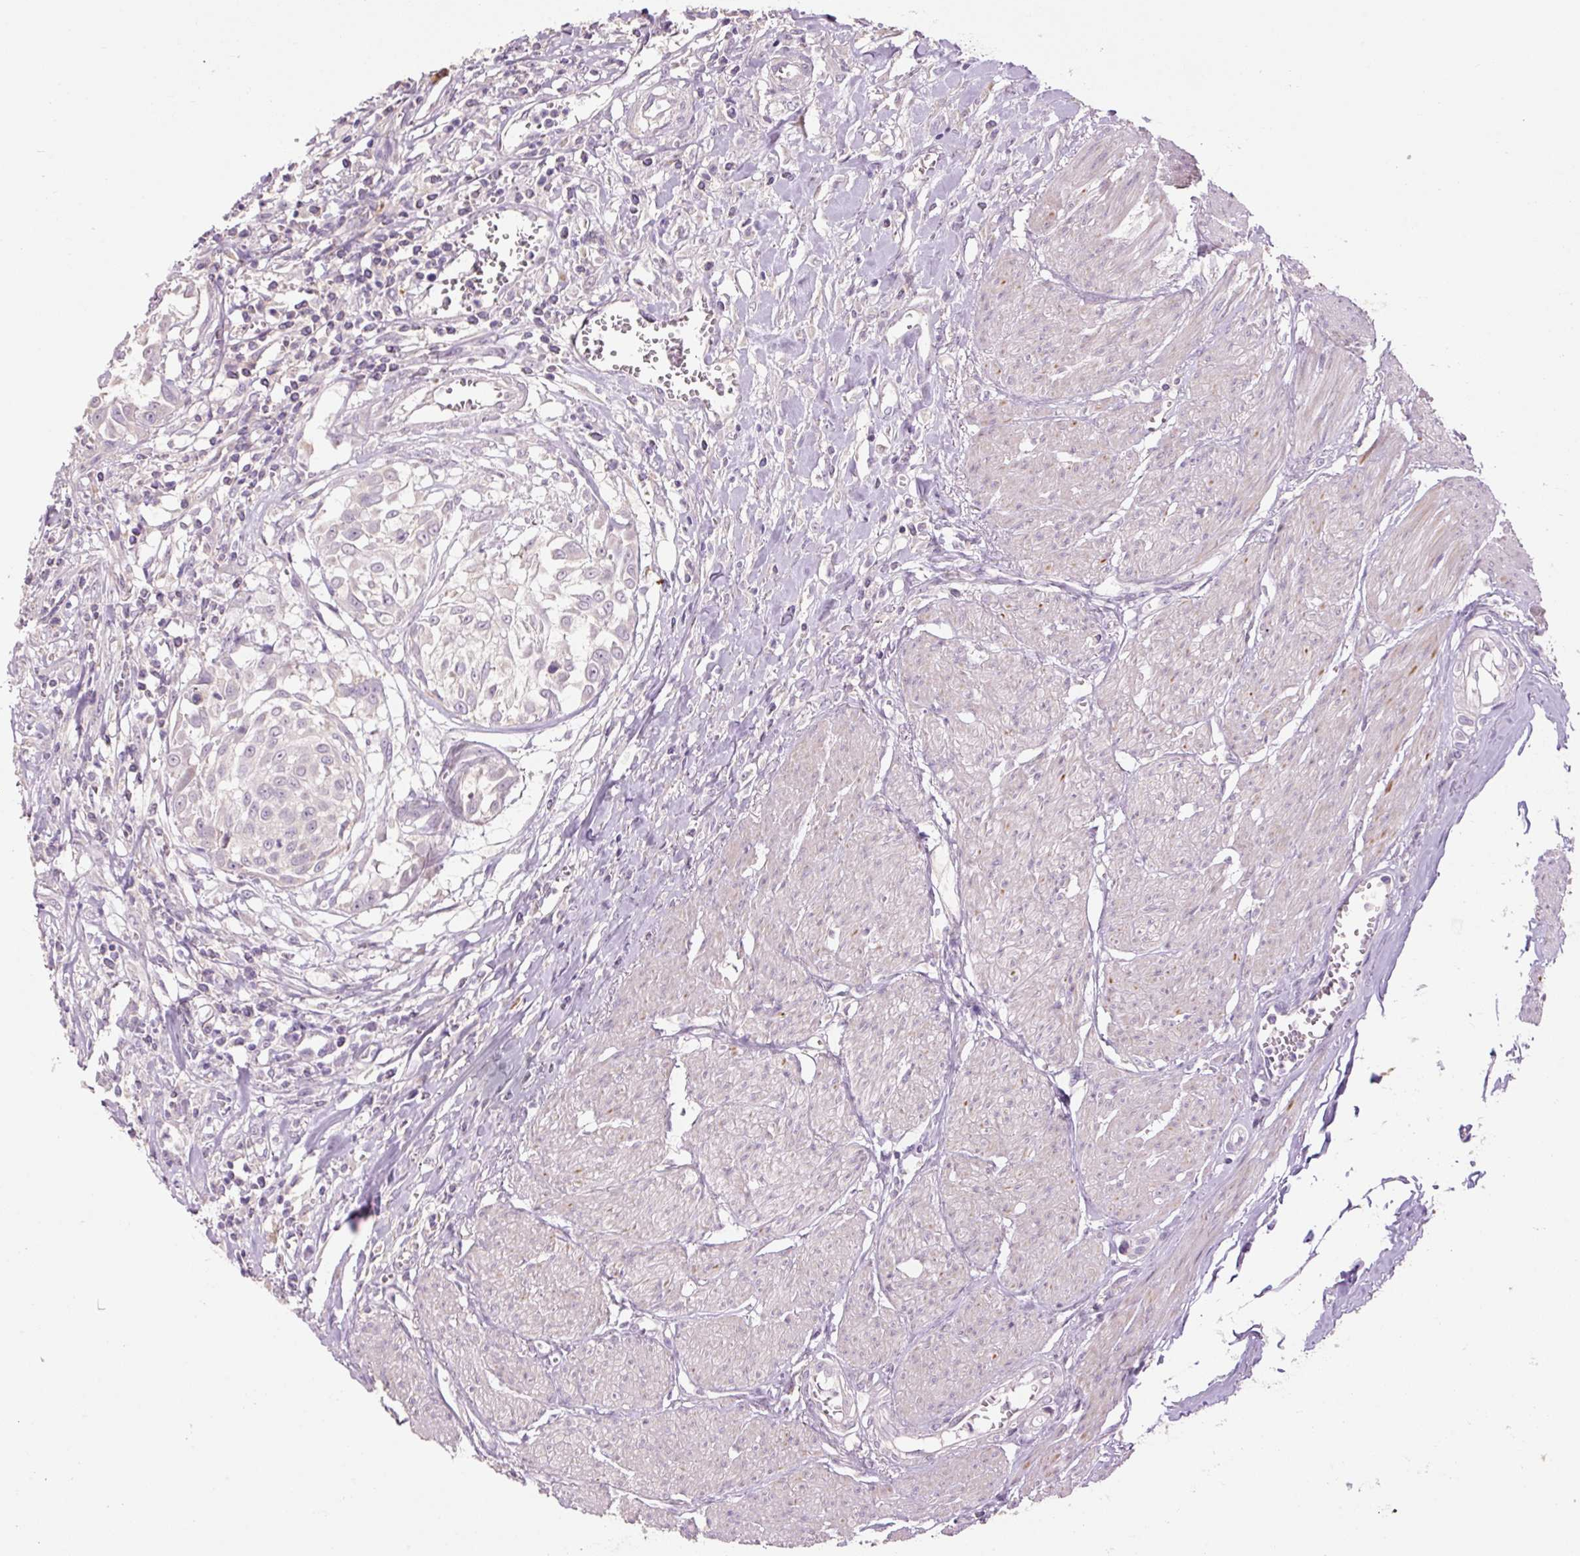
{"staining": {"intensity": "negative", "quantity": "none", "location": "none"}, "tissue": "urothelial cancer", "cell_type": "Tumor cells", "image_type": "cancer", "snomed": [{"axis": "morphology", "description": "Urothelial carcinoma, High grade"}, {"axis": "topography", "description": "Urinary bladder"}], "caption": "An immunohistochemistry (IHC) image of urothelial carcinoma (high-grade) is shown. There is no staining in tumor cells of urothelial carcinoma (high-grade).", "gene": "HAX1", "patient": {"sex": "male", "age": 57}}